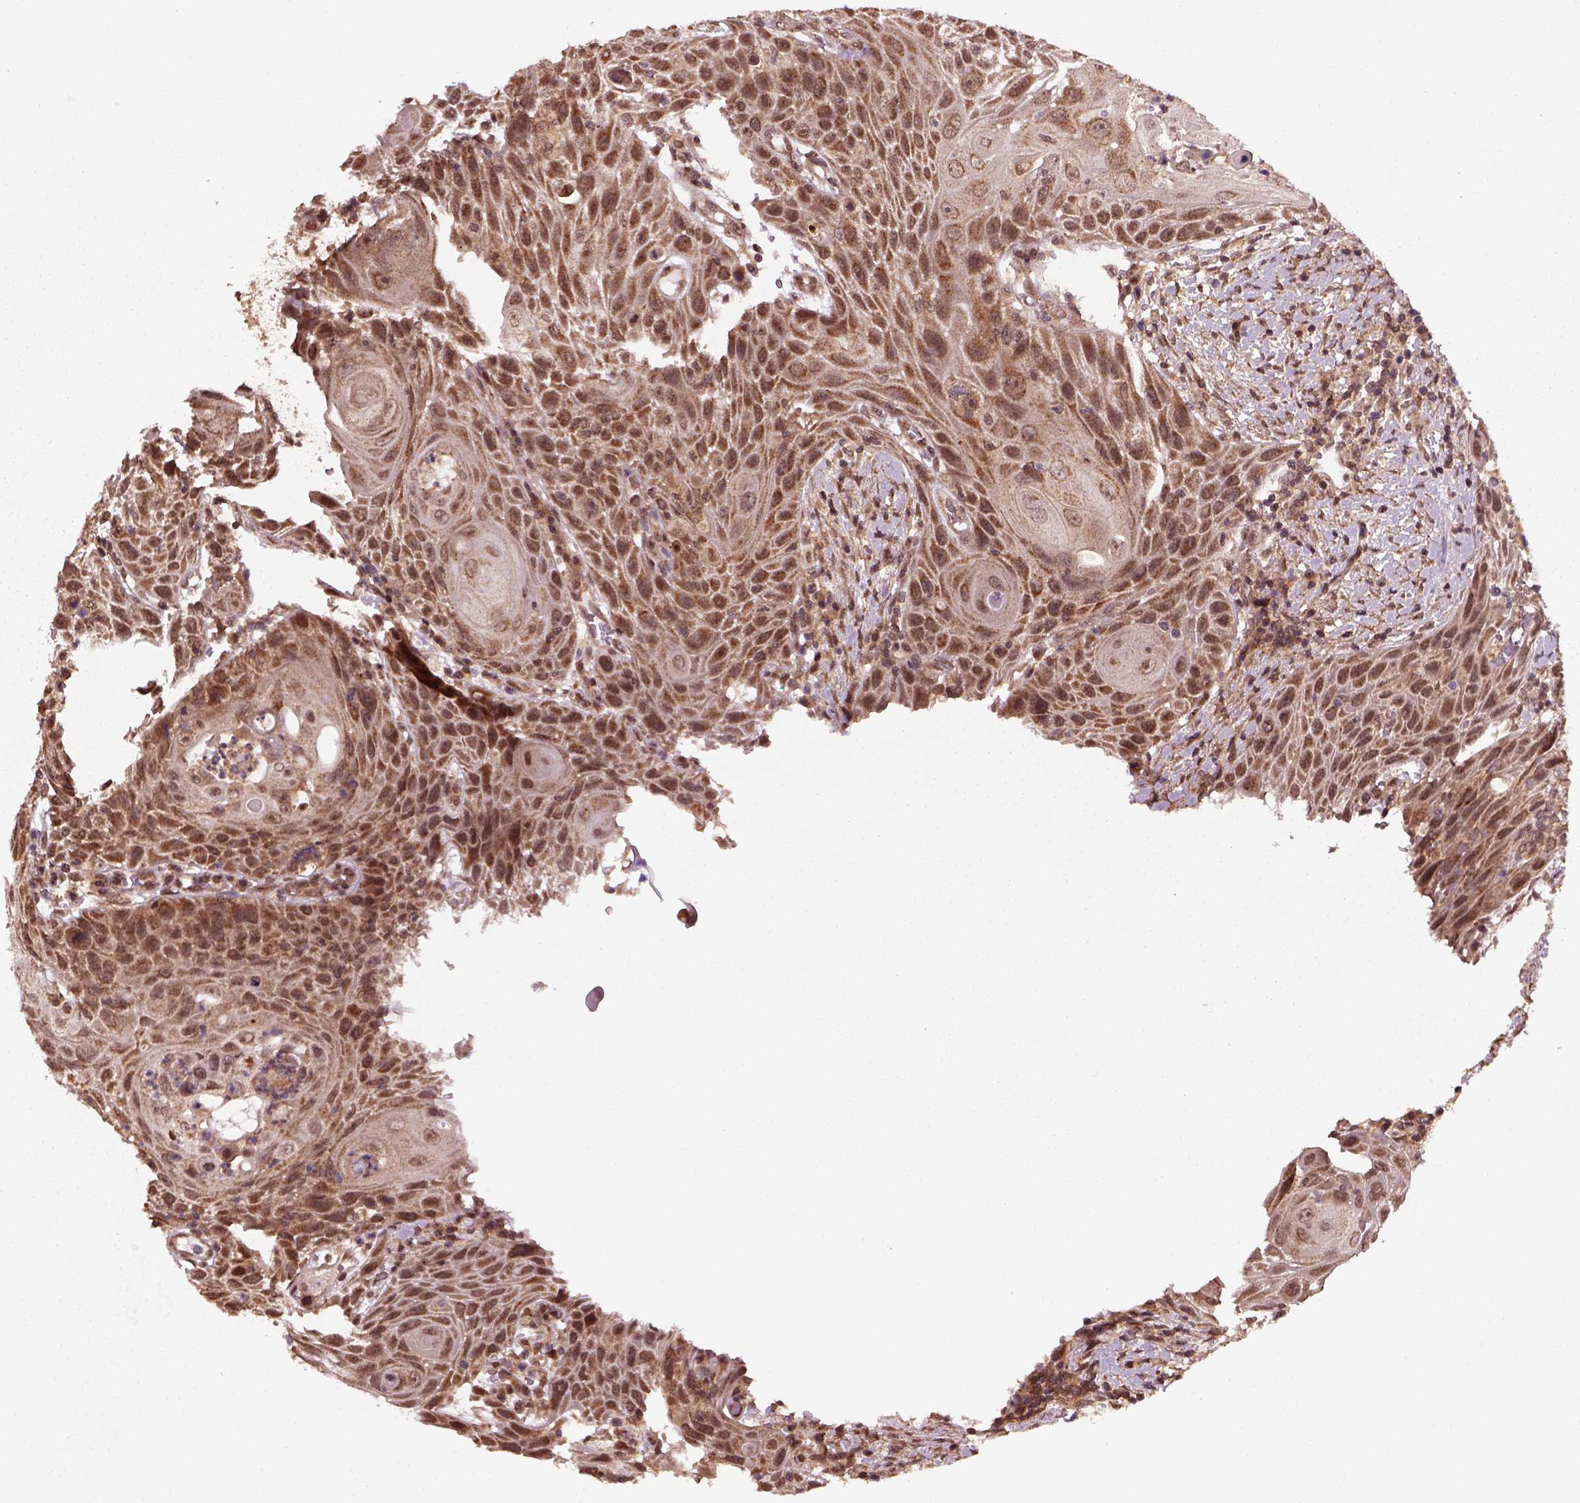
{"staining": {"intensity": "moderate", "quantity": ">75%", "location": "cytoplasmic/membranous,nuclear"}, "tissue": "head and neck cancer", "cell_type": "Tumor cells", "image_type": "cancer", "snomed": [{"axis": "morphology", "description": "Squamous cell carcinoma, NOS"}, {"axis": "topography", "description": "Head-Neck"}], "caption": "IHC (DAB (3,3'-diaminobenzidine)) staining of human head and neck cancer (squamous cell carcinoma) exhibits moderate cytoplasmic/membranous and nuclear protein expression in about >75% of tumor cells.", "gene": "NUDT9", "patient": {"sex": "male", "age": 69}}